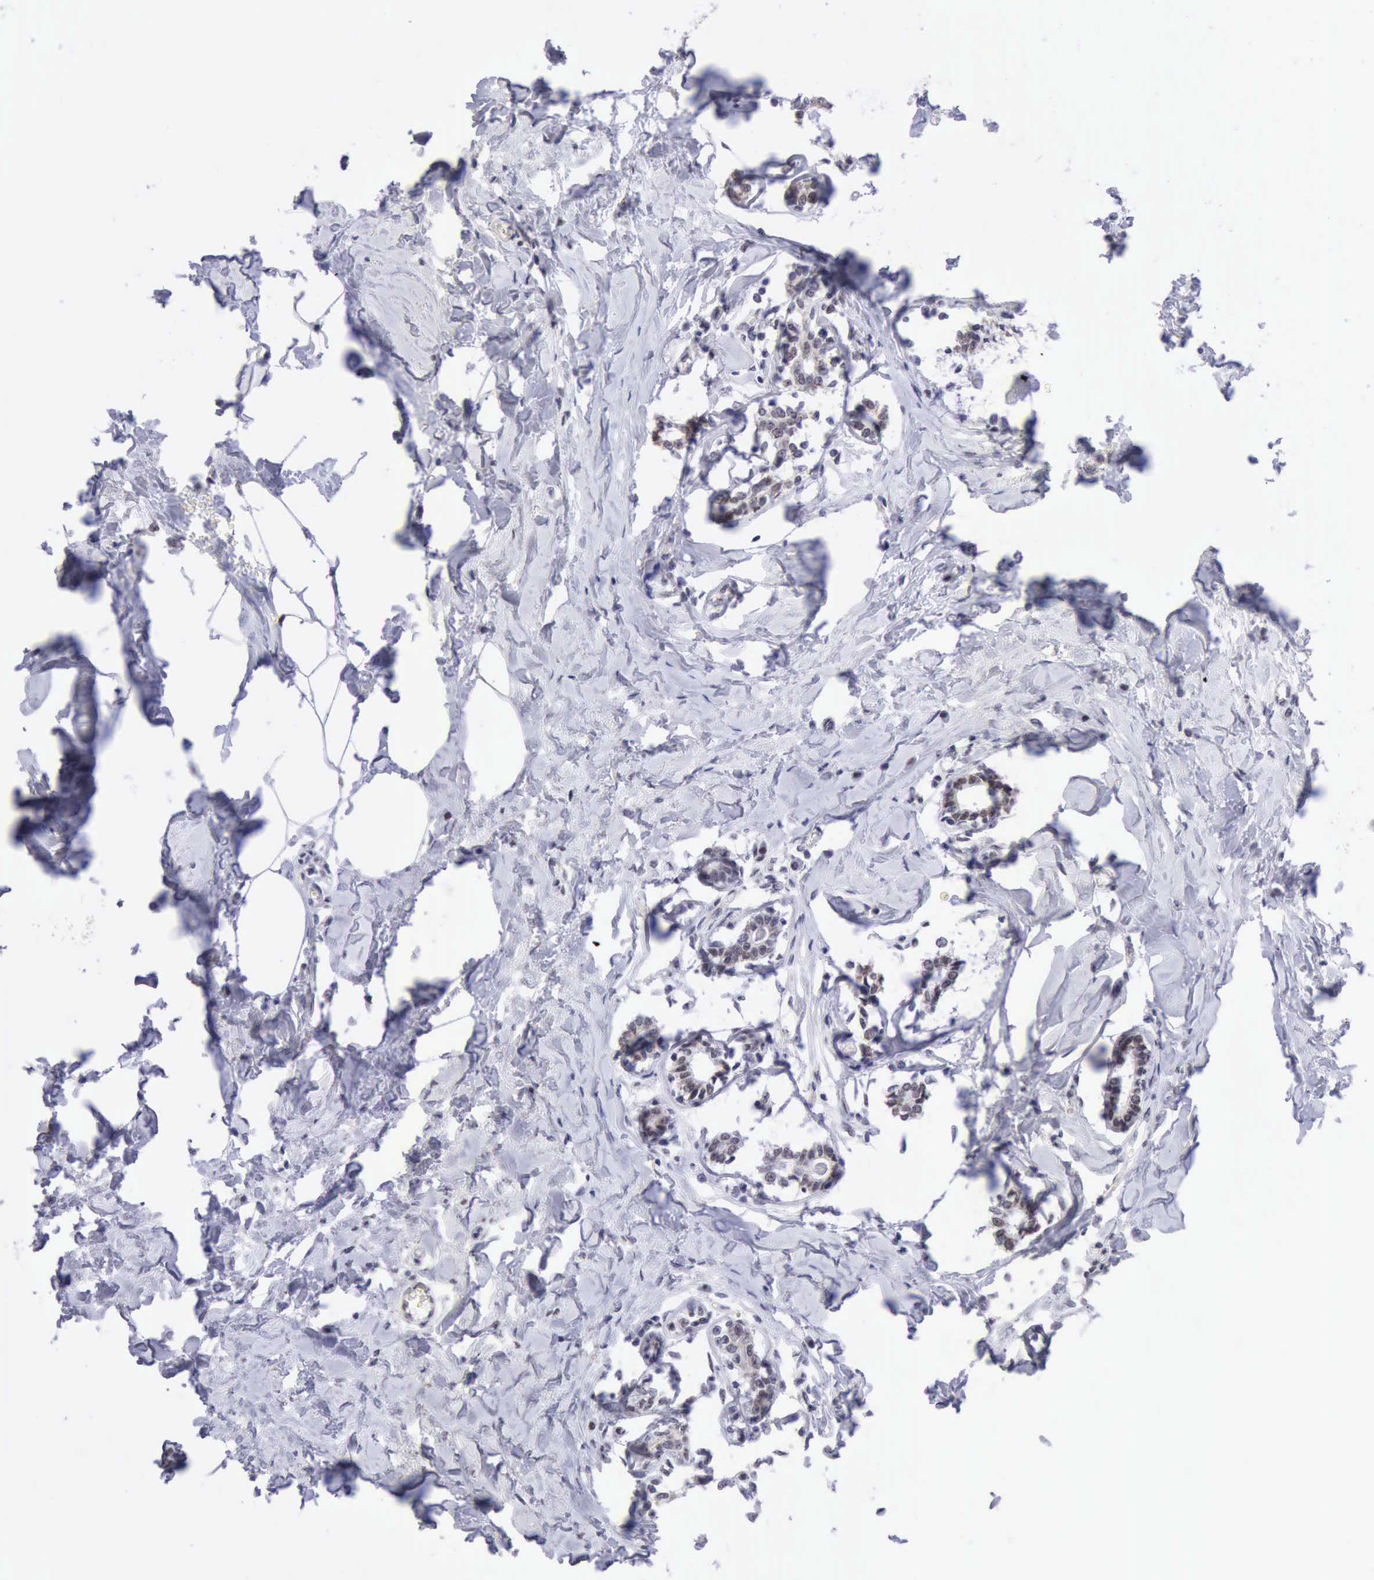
{"staining": {"intensity": "weak", "quantity": "<25%", "location": "nuclear"}, "tissue": "breast cancer", "cell_type": "Tumor cells", "image_type": "cancer", "snomed": [{"axis": "morphology", "description": "Lobular carcinoma"}, {"axis": "topography", "description": "Breast"}], "caption": "A photomicrograph of human lobular carcinoma (breast) is negative for staining in tumor cells. (Brightfield microscopy of DAB immunohistochemistry (IHC) at high magnification).", "gene": "ERCC4", "patient": {"sex": "female", "age": 51}}